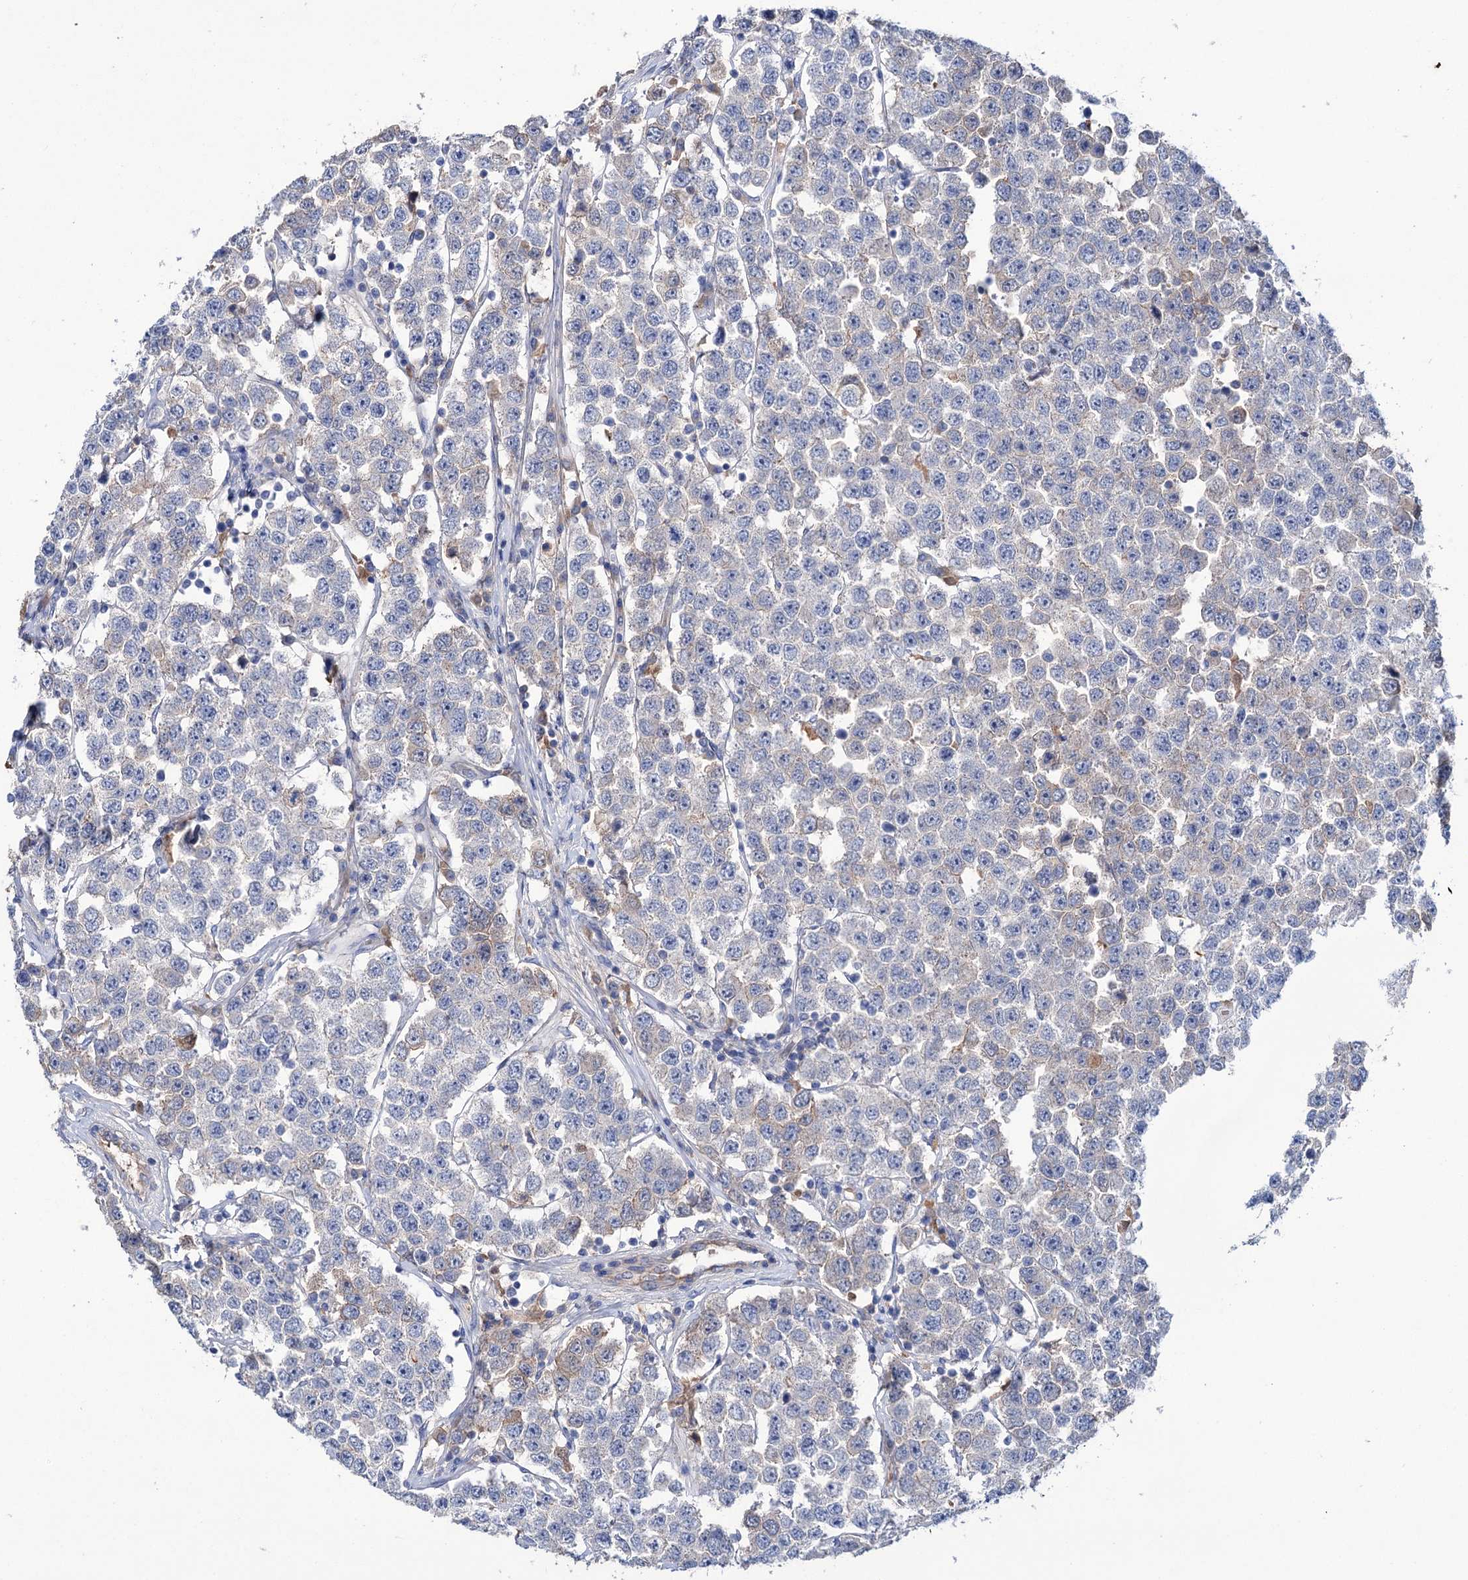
{"staining": {"intensity": "negative", "quantity": "none", "location": "none"}, "tissue": "testis cancer", "cell_type": "Tumor cells", "image_type": "cancer", "snomed": [{"axis": "morphology", "description": "Seminoma, NOS"}, {"axis": "topography", "description": "Testis"}], "caption": "Tumor cells show no significant staining in testis seminoma. (DAB (3,3'-diaminobenzidine) immunohistochemistry (IHC) visualized using brightfield microscopy, high magnification).", "gene": "PPP1R32", "patient": {"sex": "male", "age": 28}}